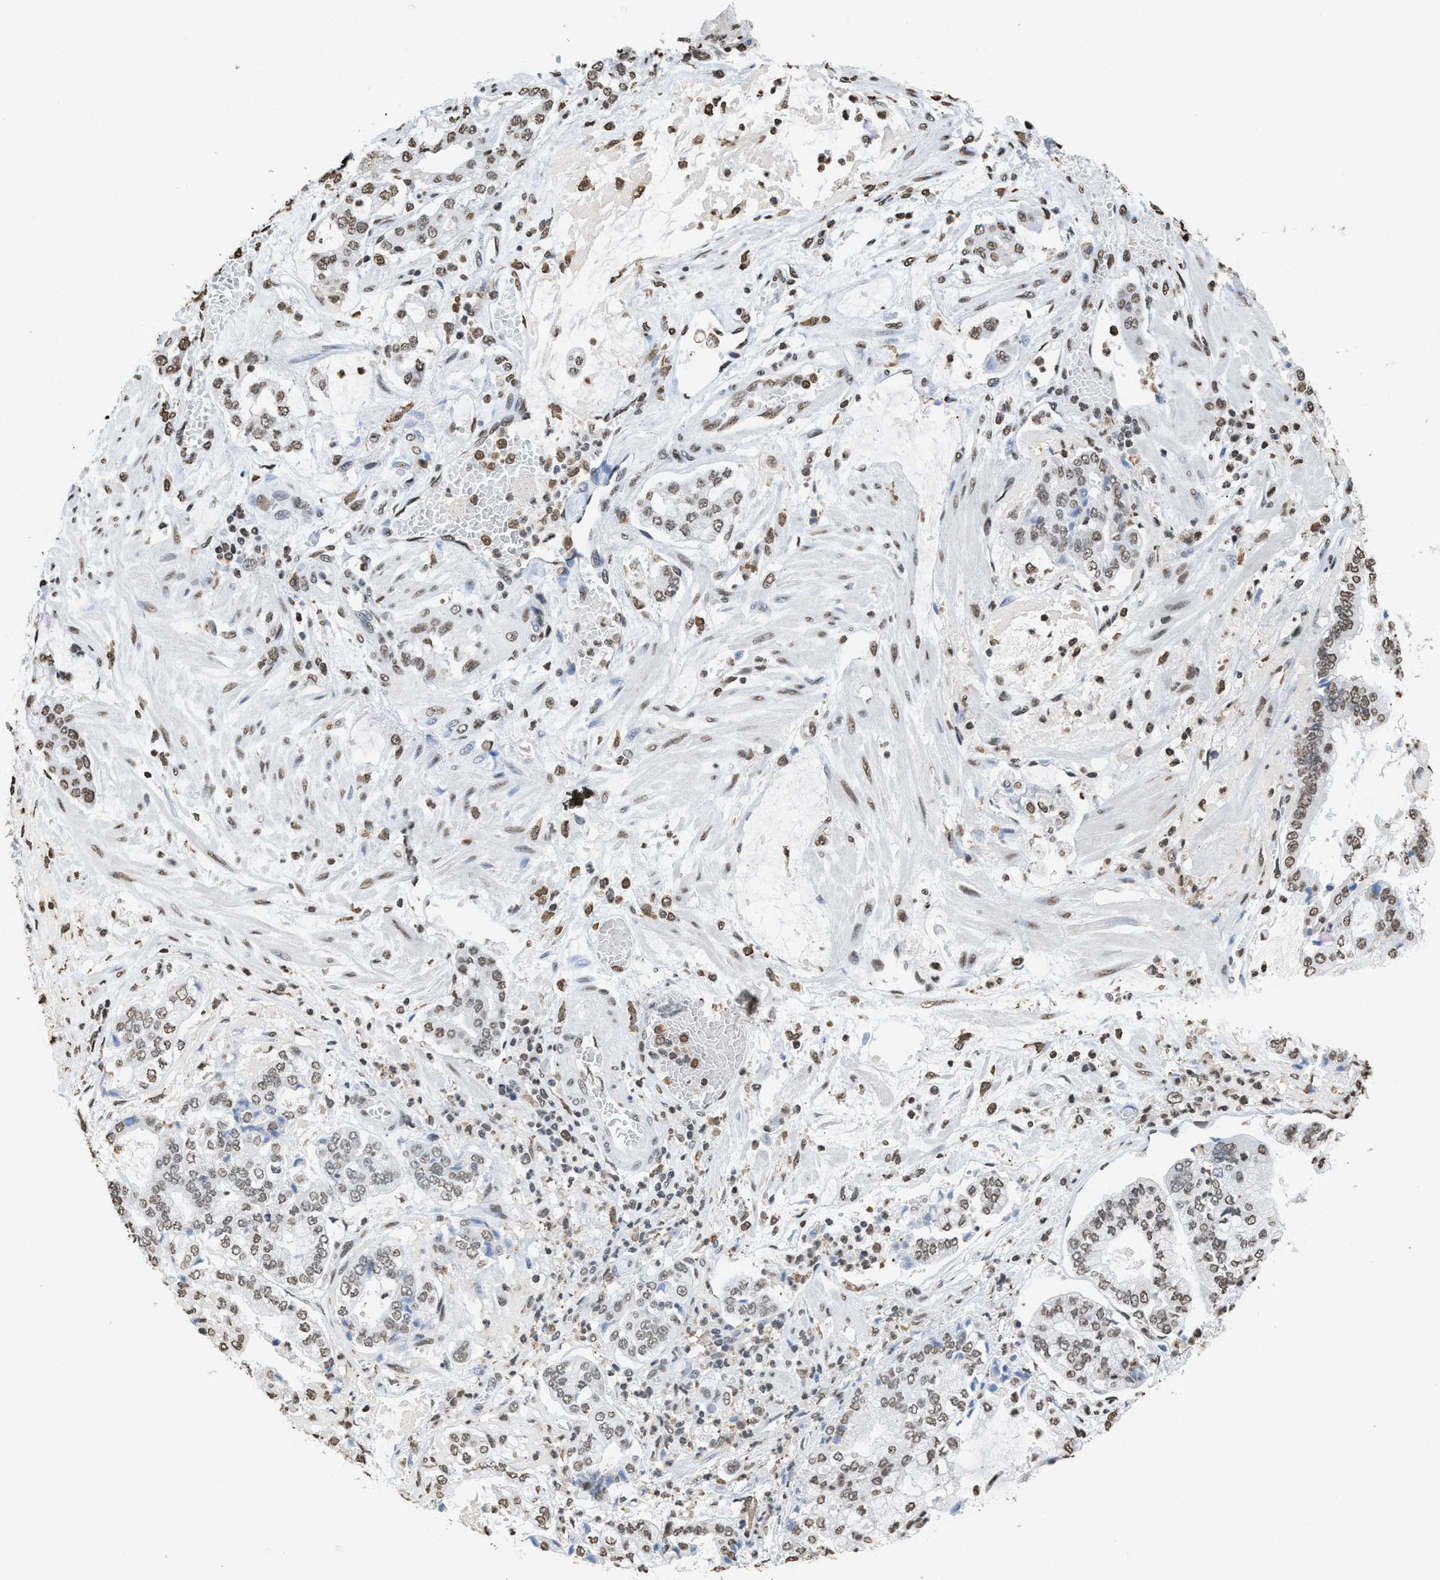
{"staining": {"intensity": "moderate", "quantity": ">75%", "location": "nuclear"}, "tissue": "stomach cancer", "cell_type": "Tumor cells", "image_type": "cancer", "snomed": [{"axis": "morphology", "description": "Adenocarcinoma, NOS"}, {"axis": "topography", "description": "Stomach"}], "caption": "DAB (3,3'-diaminobenzidine) immunohistochemical staining of stomach cancer (adenocarcinoma) reveals moderate nuclear protein staining in about >75% of tumor cells. (DAB = brown stain, brightfield microscopy at high magnification).", "gene": "NUP88", "patient": {"sex": "male", "age": 76}}